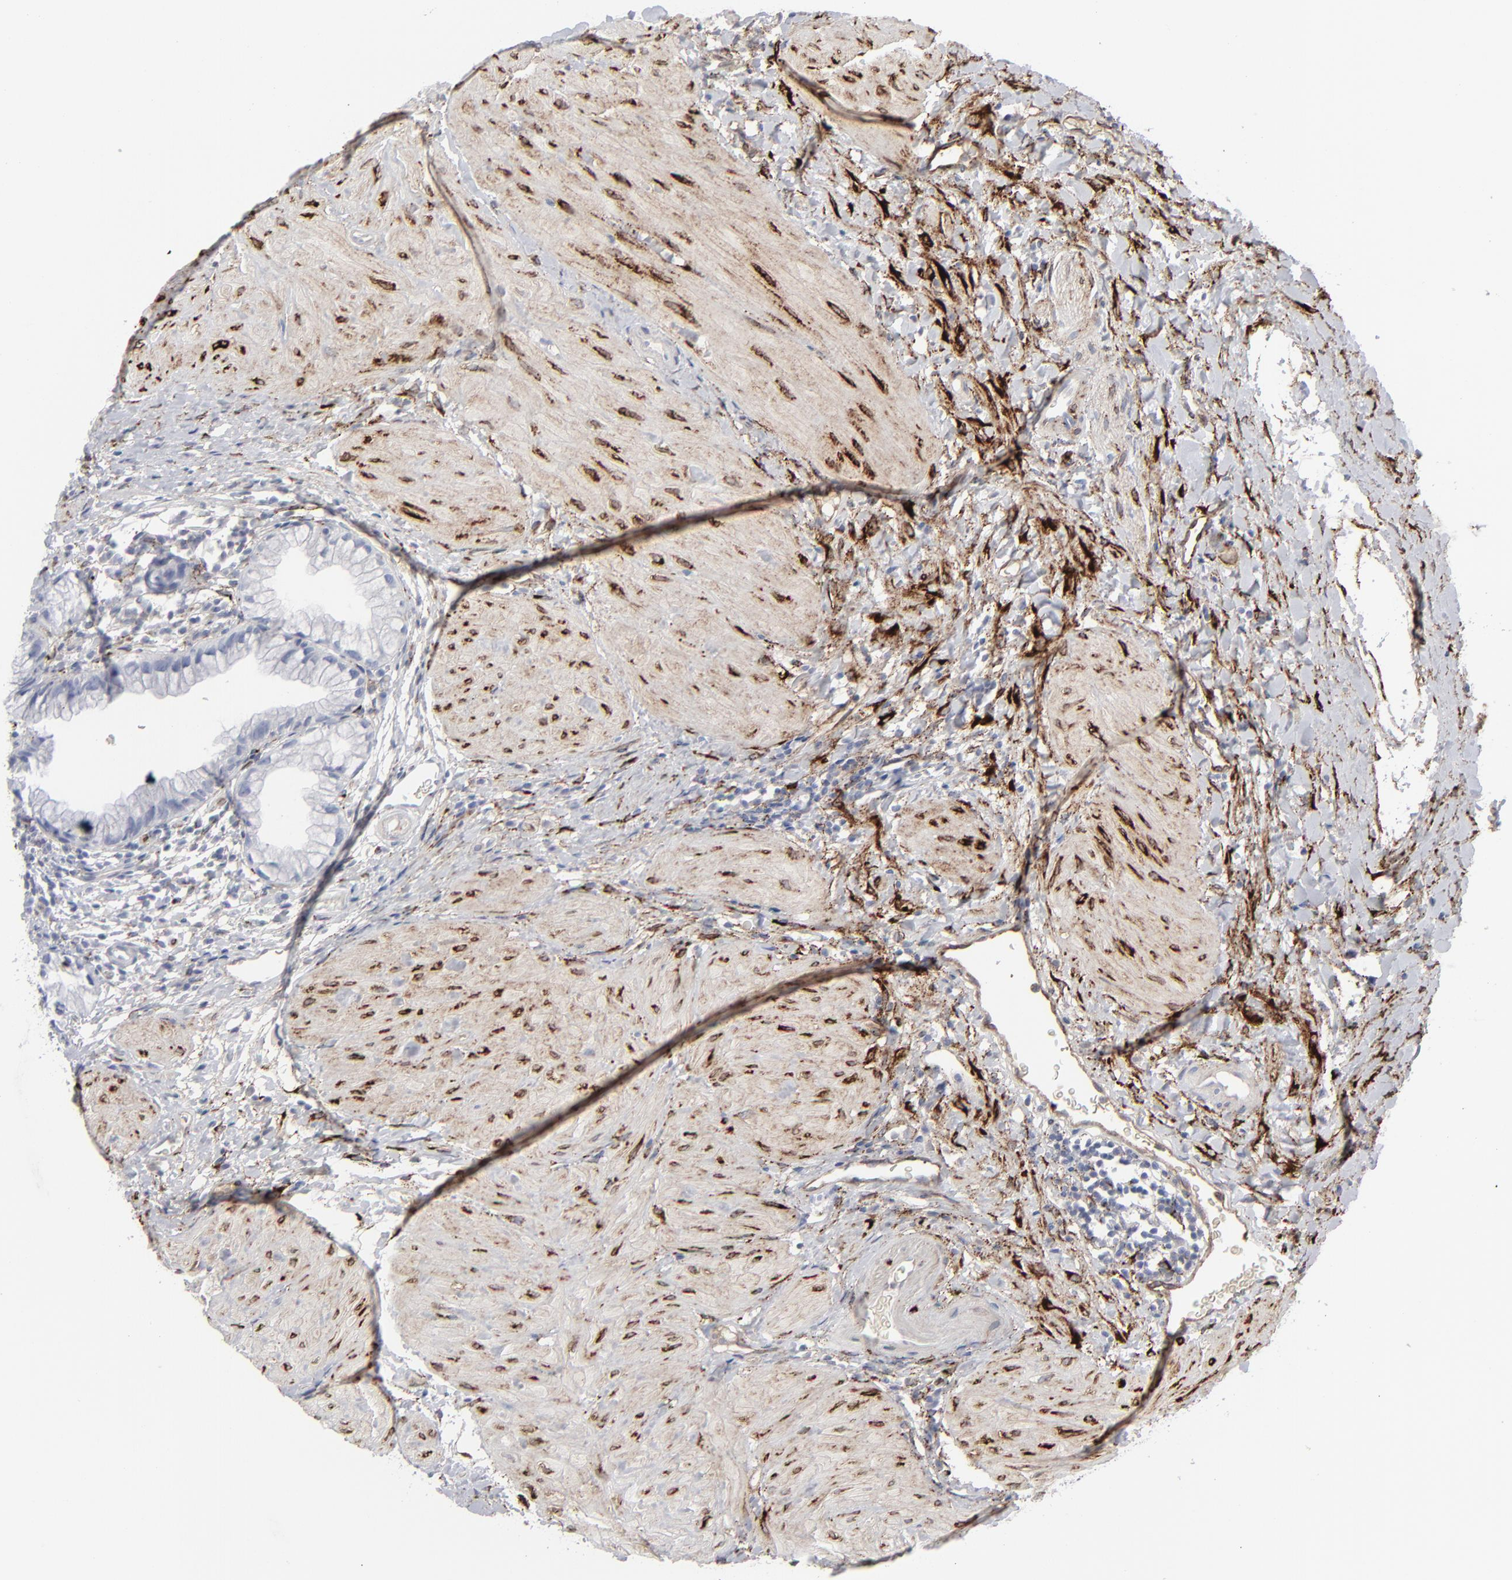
{"staining": {"intensity": "negative", "quantity": "none", "location": "none"}, "tissue": "gallbladder", "cell_type": "Glandular cells", "image_type": "normal", "snomed": [{"axis": "morphology", "description": "Normal tissue, NOS"}, {"axis": "morphology", "description": "Inflammation, NOS"}, {"axis": "topography", "description": "Gallbladder"}], "caption": "This is an immunohistochemistry micrograph of unremarkable gallbladder. There is no positivity in glandular cells.", "gene": "SPARC", "patient": {"sex": "male", "age": 66}}